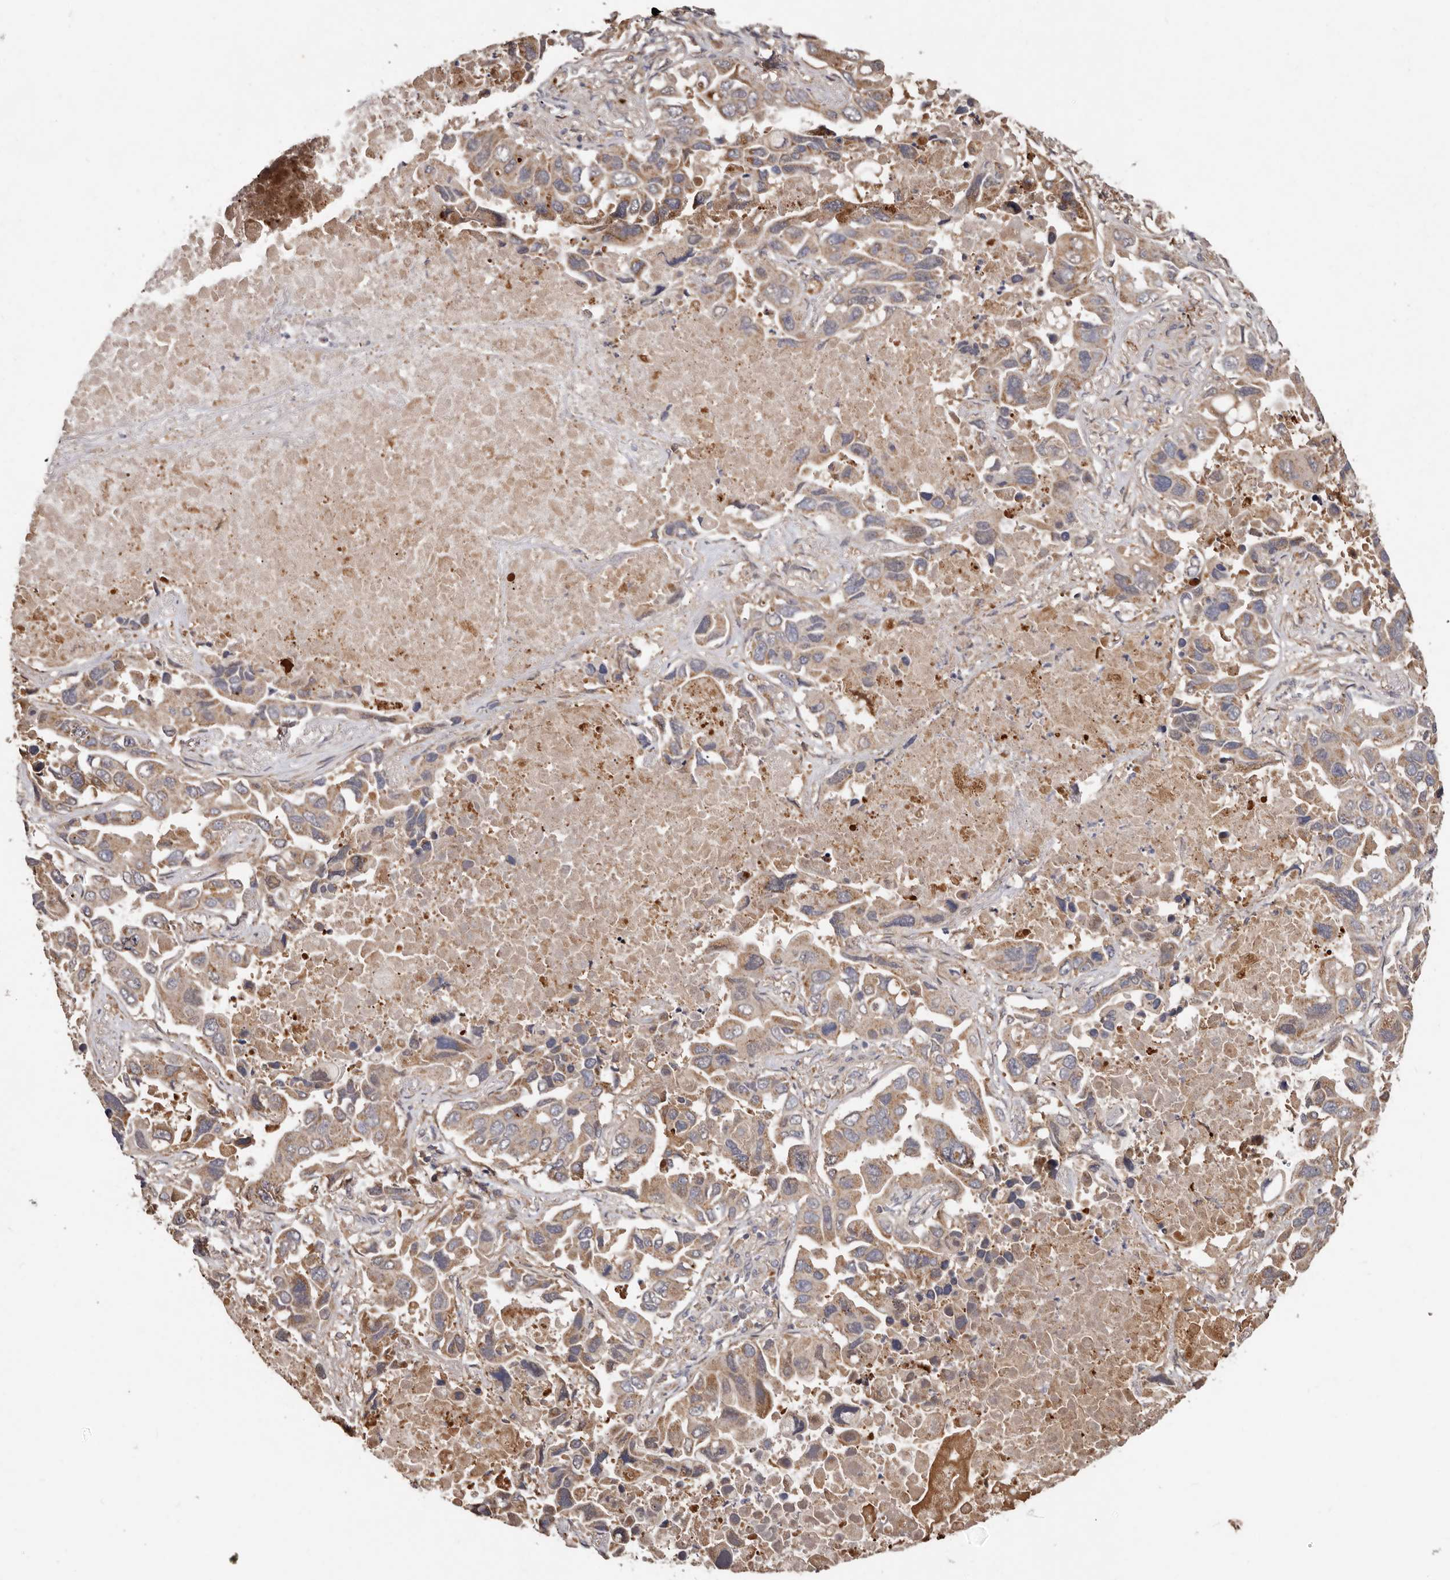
{"staining": {"intensity": "weak", "quantity": ">75%", "location": "cytoplasmic/membranous"}, "tissue": "lung cancer", "cell_type": "Tumor cells", "image_type": "cancer", "snomed": [{"axis": "morphology", "description": "Adenocarcinoma, NOS"}, {"axis": "topography", "description": "Lung"}], "caption": "Immunohistochemistry (IHC) image of lung adenocarcinoma stained for a protein (brown), which reveals low levels of weak cytoplasmic/membranous positivity in approximately >75% of tumor cells.", "gene": "GOT1L1", "patient": {"sex": "male", "age": 64}}